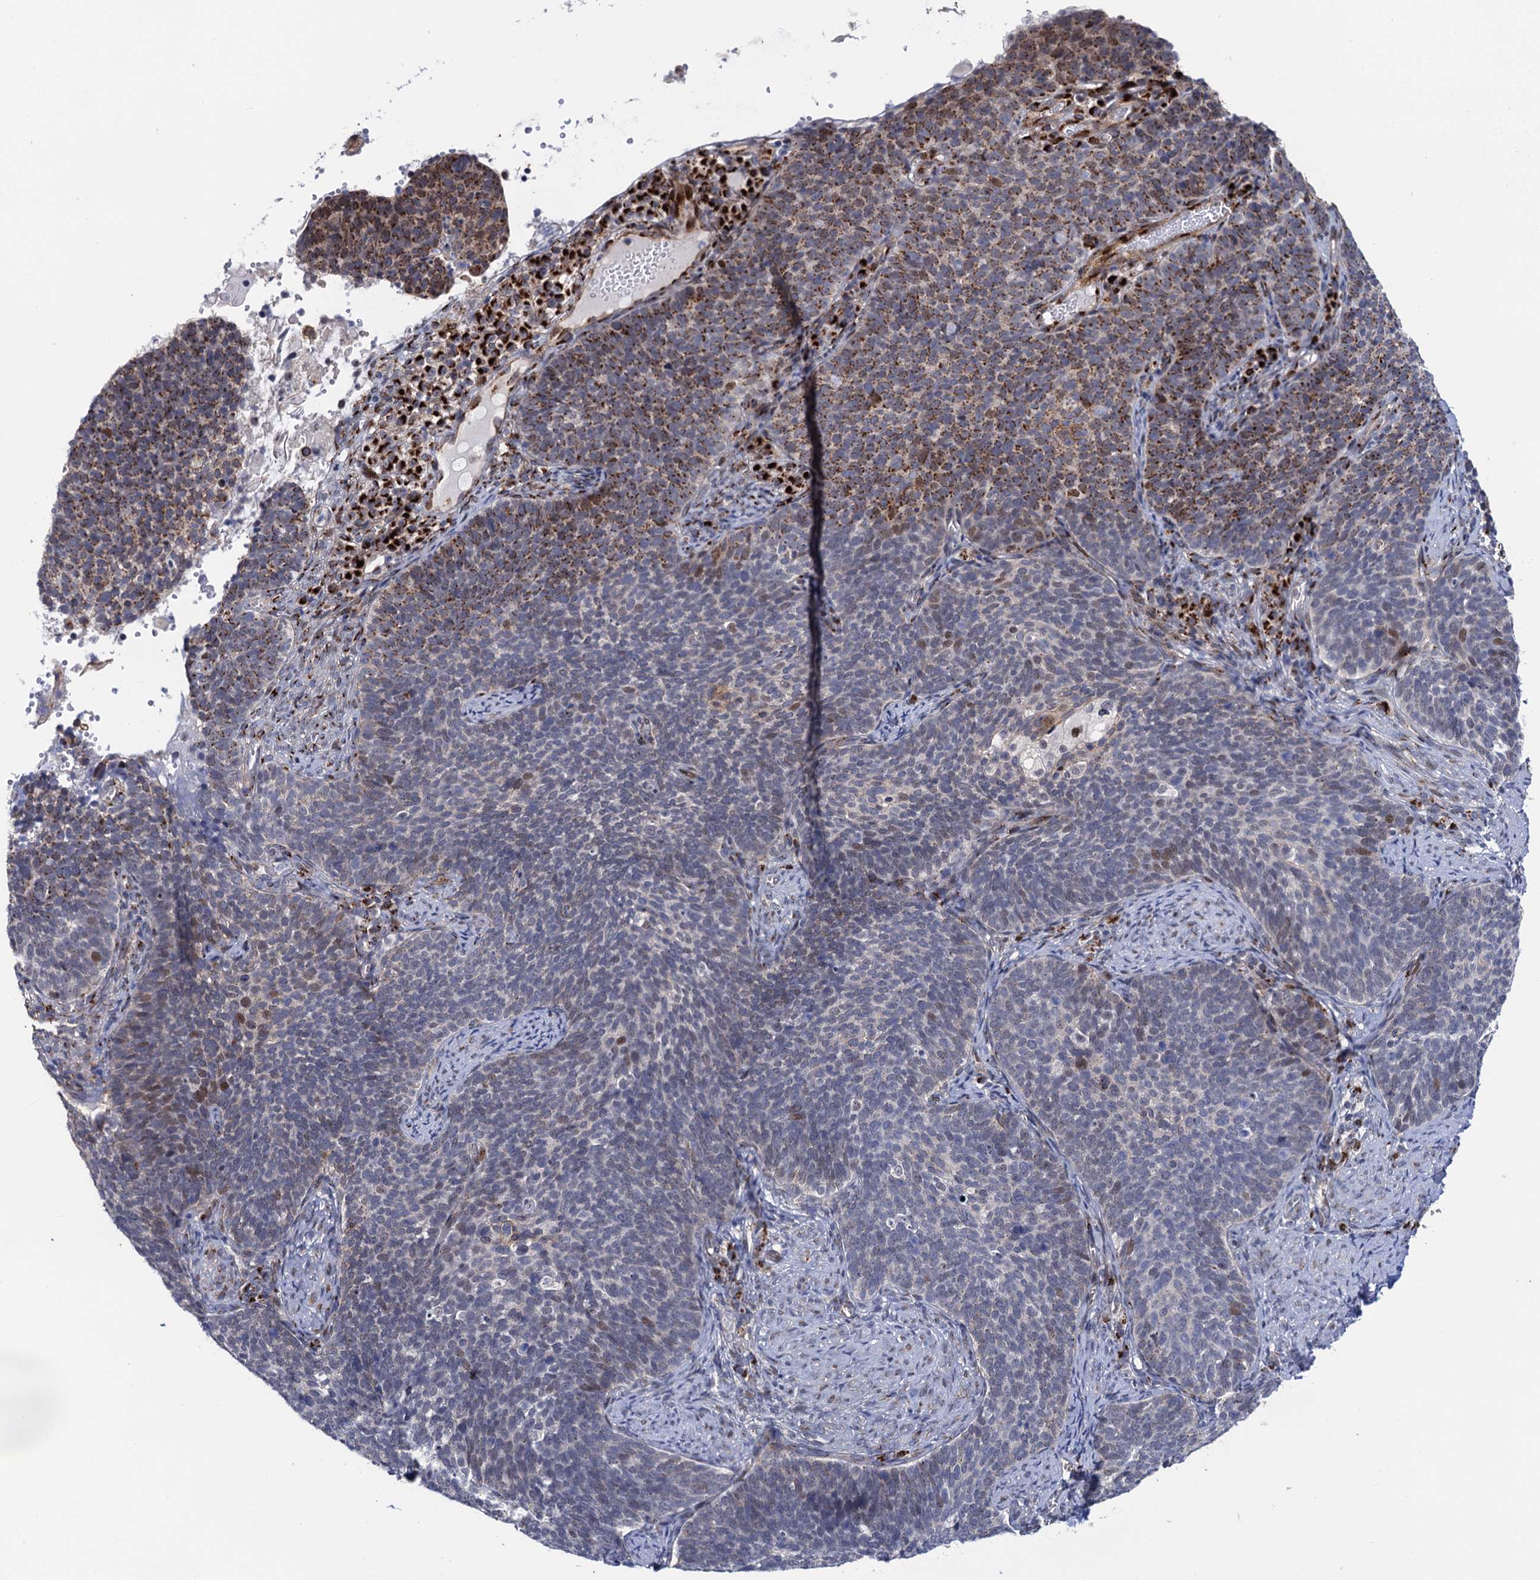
{"staining": {"intensity": "strong", "quantity": "25%-75%", "location": "cytoplasmic/membranous"}, "tissue": "cervical cancer", "cell_type": "Tumor cells", "image_type": "cancer", "snomed": [{"axis": "morphology", "description": "Normal tissue, NOS"}, {"axis": "morphology", "description": "Squamous cell carcinoma, NOS"}, {"axis": "topography", "description": "Cervix"}], "caption": "Immunohistochemical staining of human cervical cancer reveals high levels of strong cytoplasmic/membranous protein staining in about 25%-75% of tumor cells. The protein of interest is shown in brown color, while the nuclei are stained blue.", "gene": "THAP2", "patient": {"sex": "female", "age": 39}}